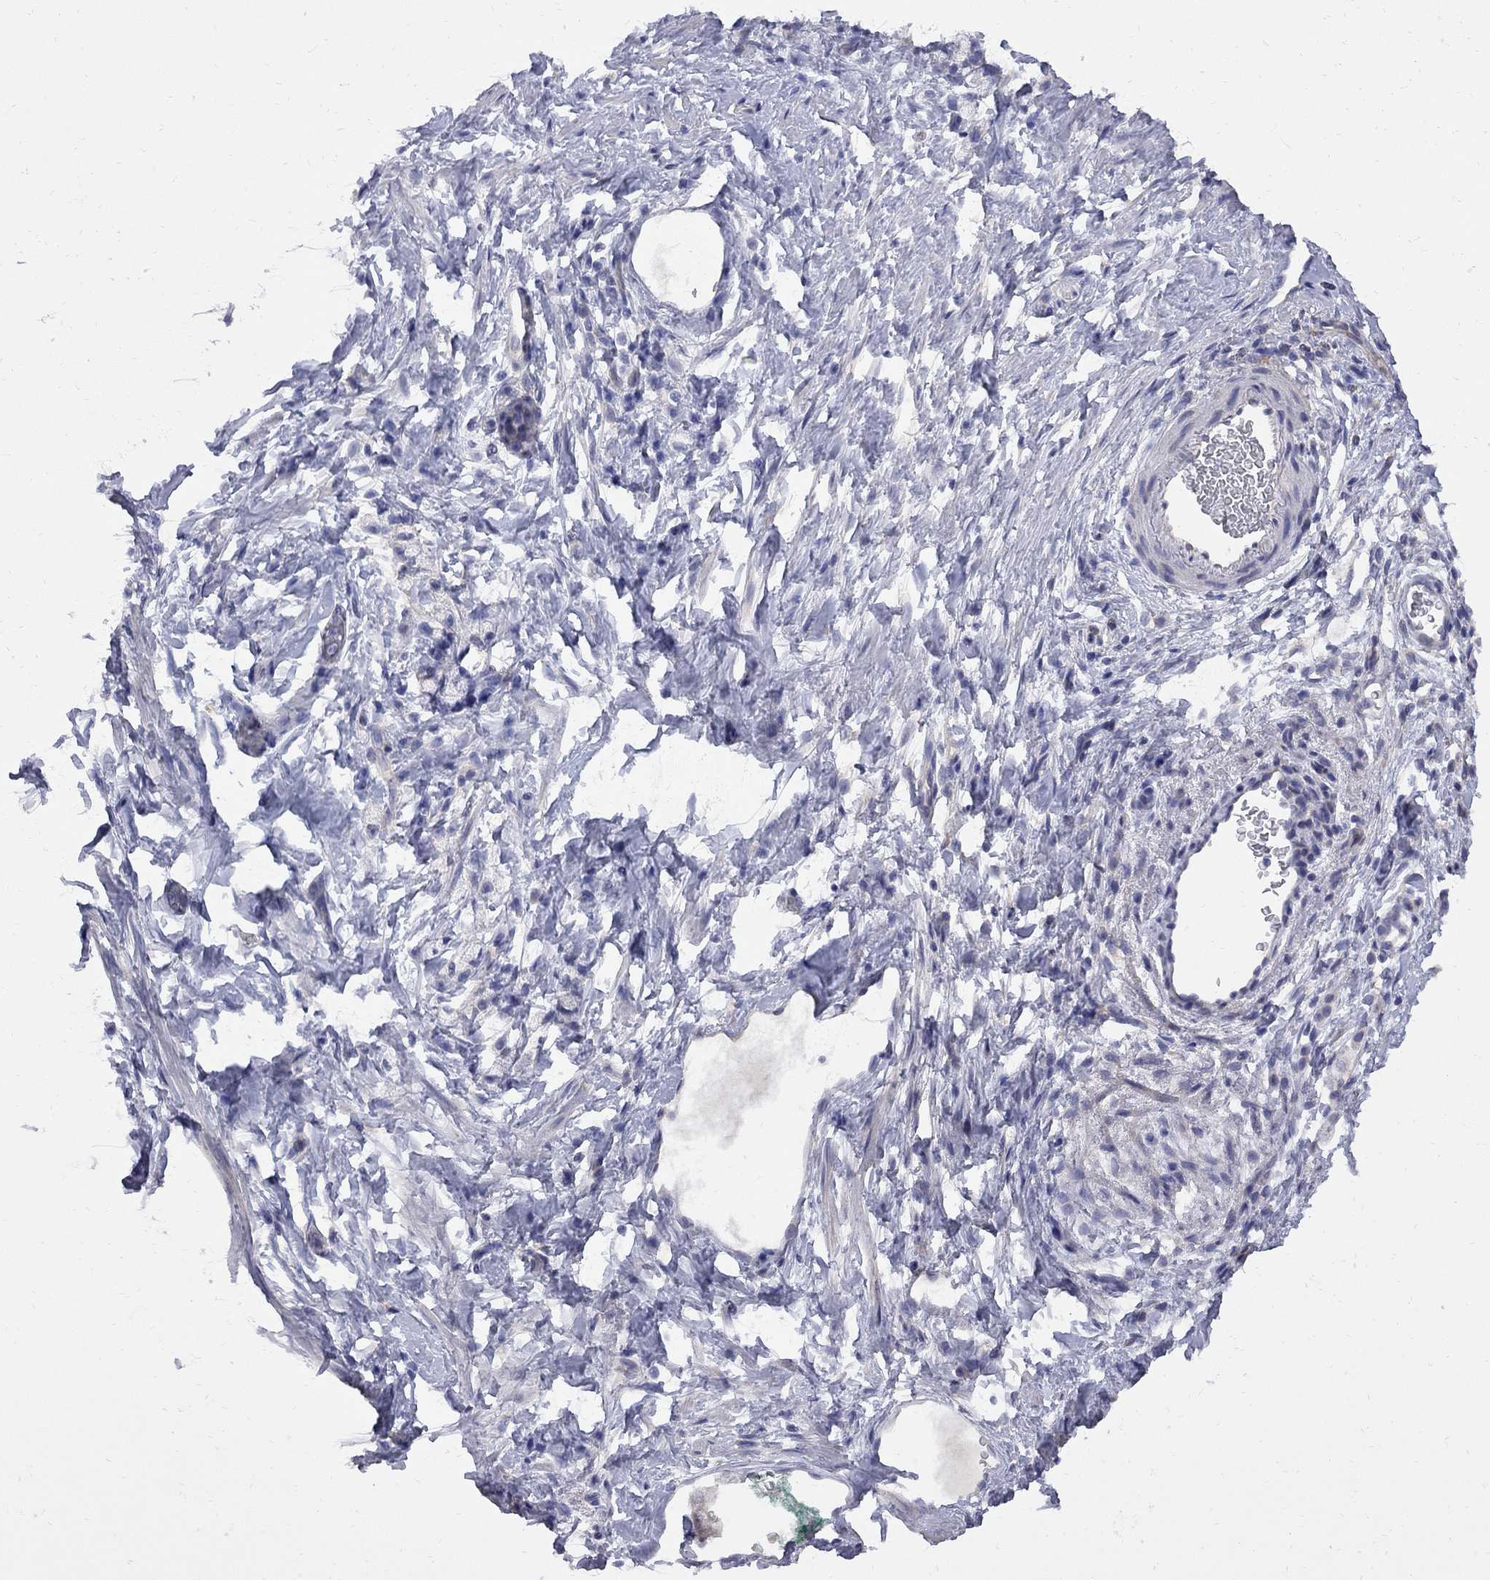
{"staining": {"intensity": "negative", "quantity": "none", "location": "none"}, "tissue": "stomach cancer", "cell_type": "Tumor cells", "image_type": "cancer", "snomed": [{"axis": "morphology", "description": "Adenocarcinoma, NOS"}, {"axis": "topography", "description": "Stomach"}], "caption": "Human stomach cancer stained for a protein using IHC exhibits no expression in tumor cells.", "gene": "MTHFR", "patient": {"sex": "male", "age": 58}}